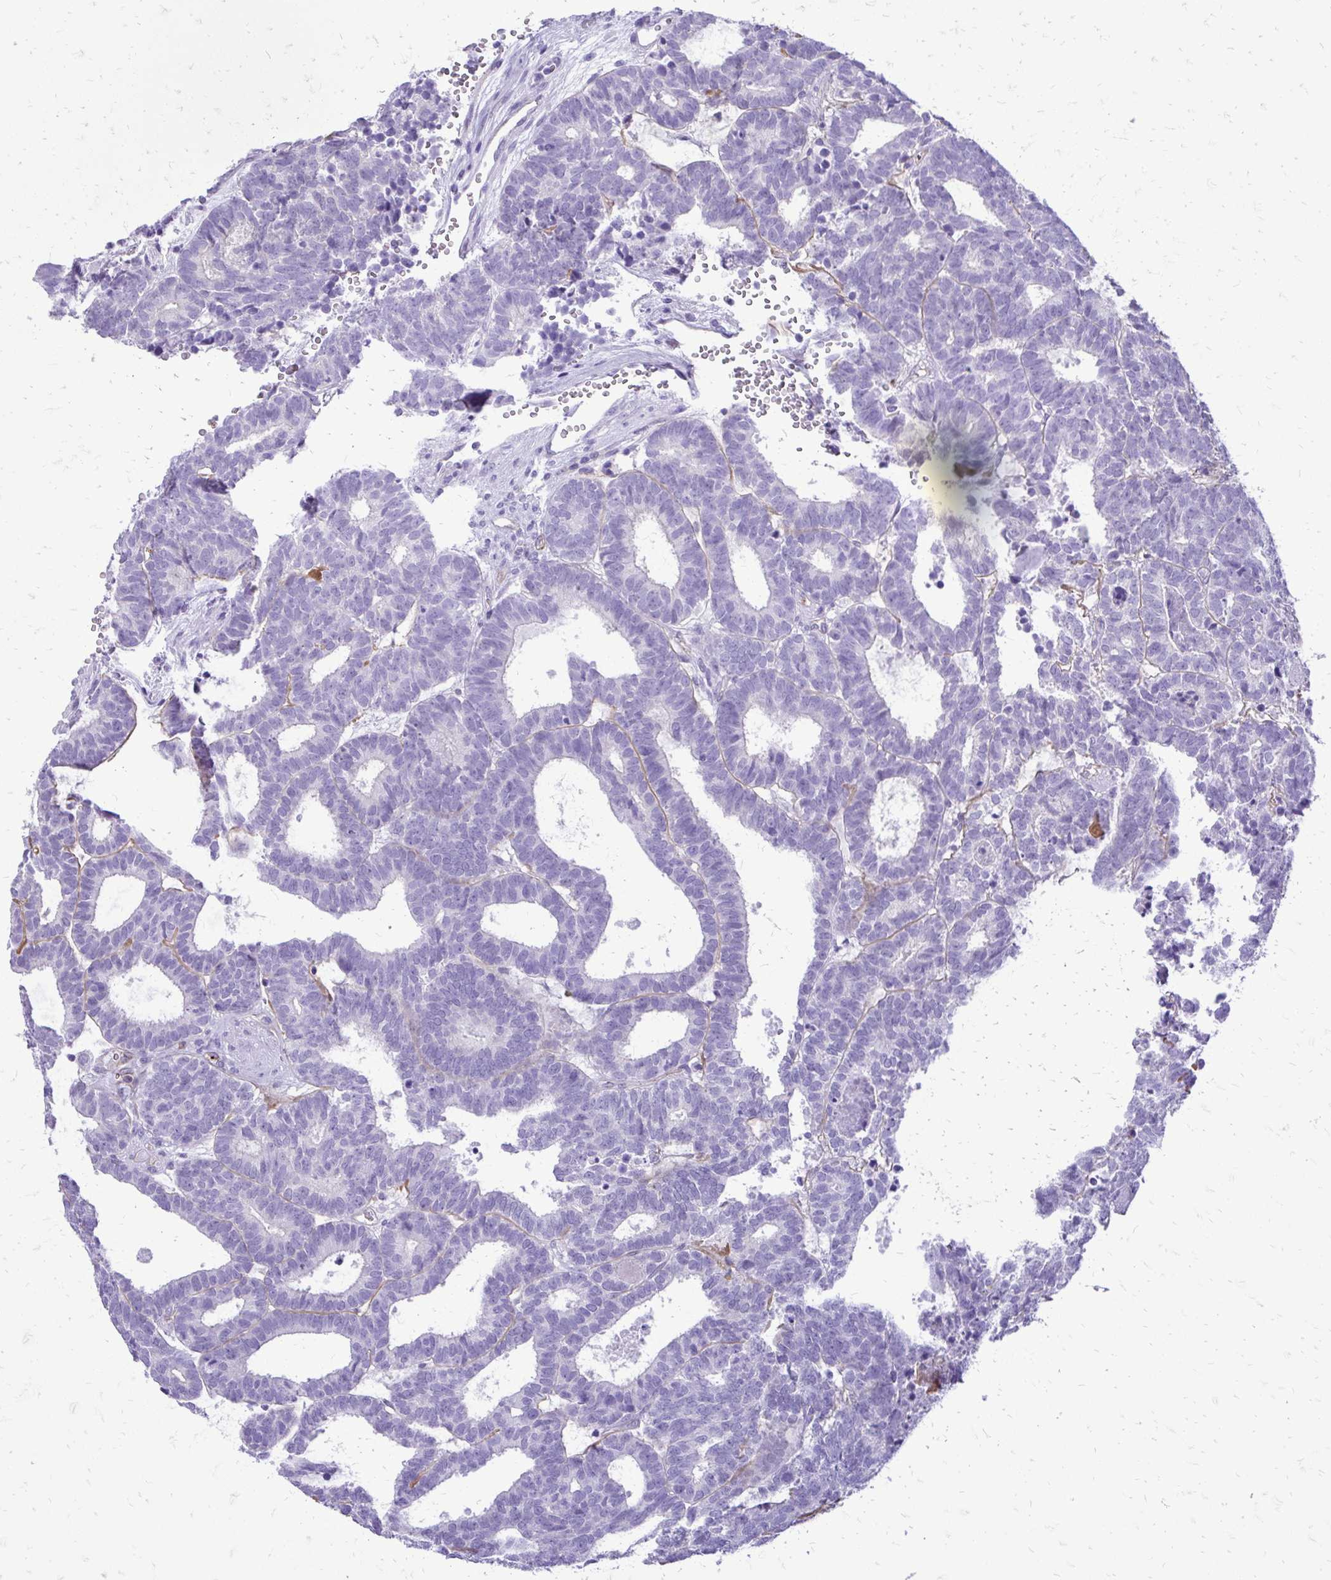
{"staining": {"intensity": "negative", "quantity": "none", "location": "none"}, "tissue": "head and neck cancer", "cell_type": "Tumor cells", "image_type": "cancer", "snomed": [{"axis": "morphology", "description": "Adenocarcinoma, NOS"}, {"axis": "topography", "description": "Head-Neck"}], "caption": "Immunohistochemical staining of human adenocarcinoma (head and neck) displays no significant expression in tumor cells.", "gene": "PELI3", "patient": {"sex": "female", "age": 81}}